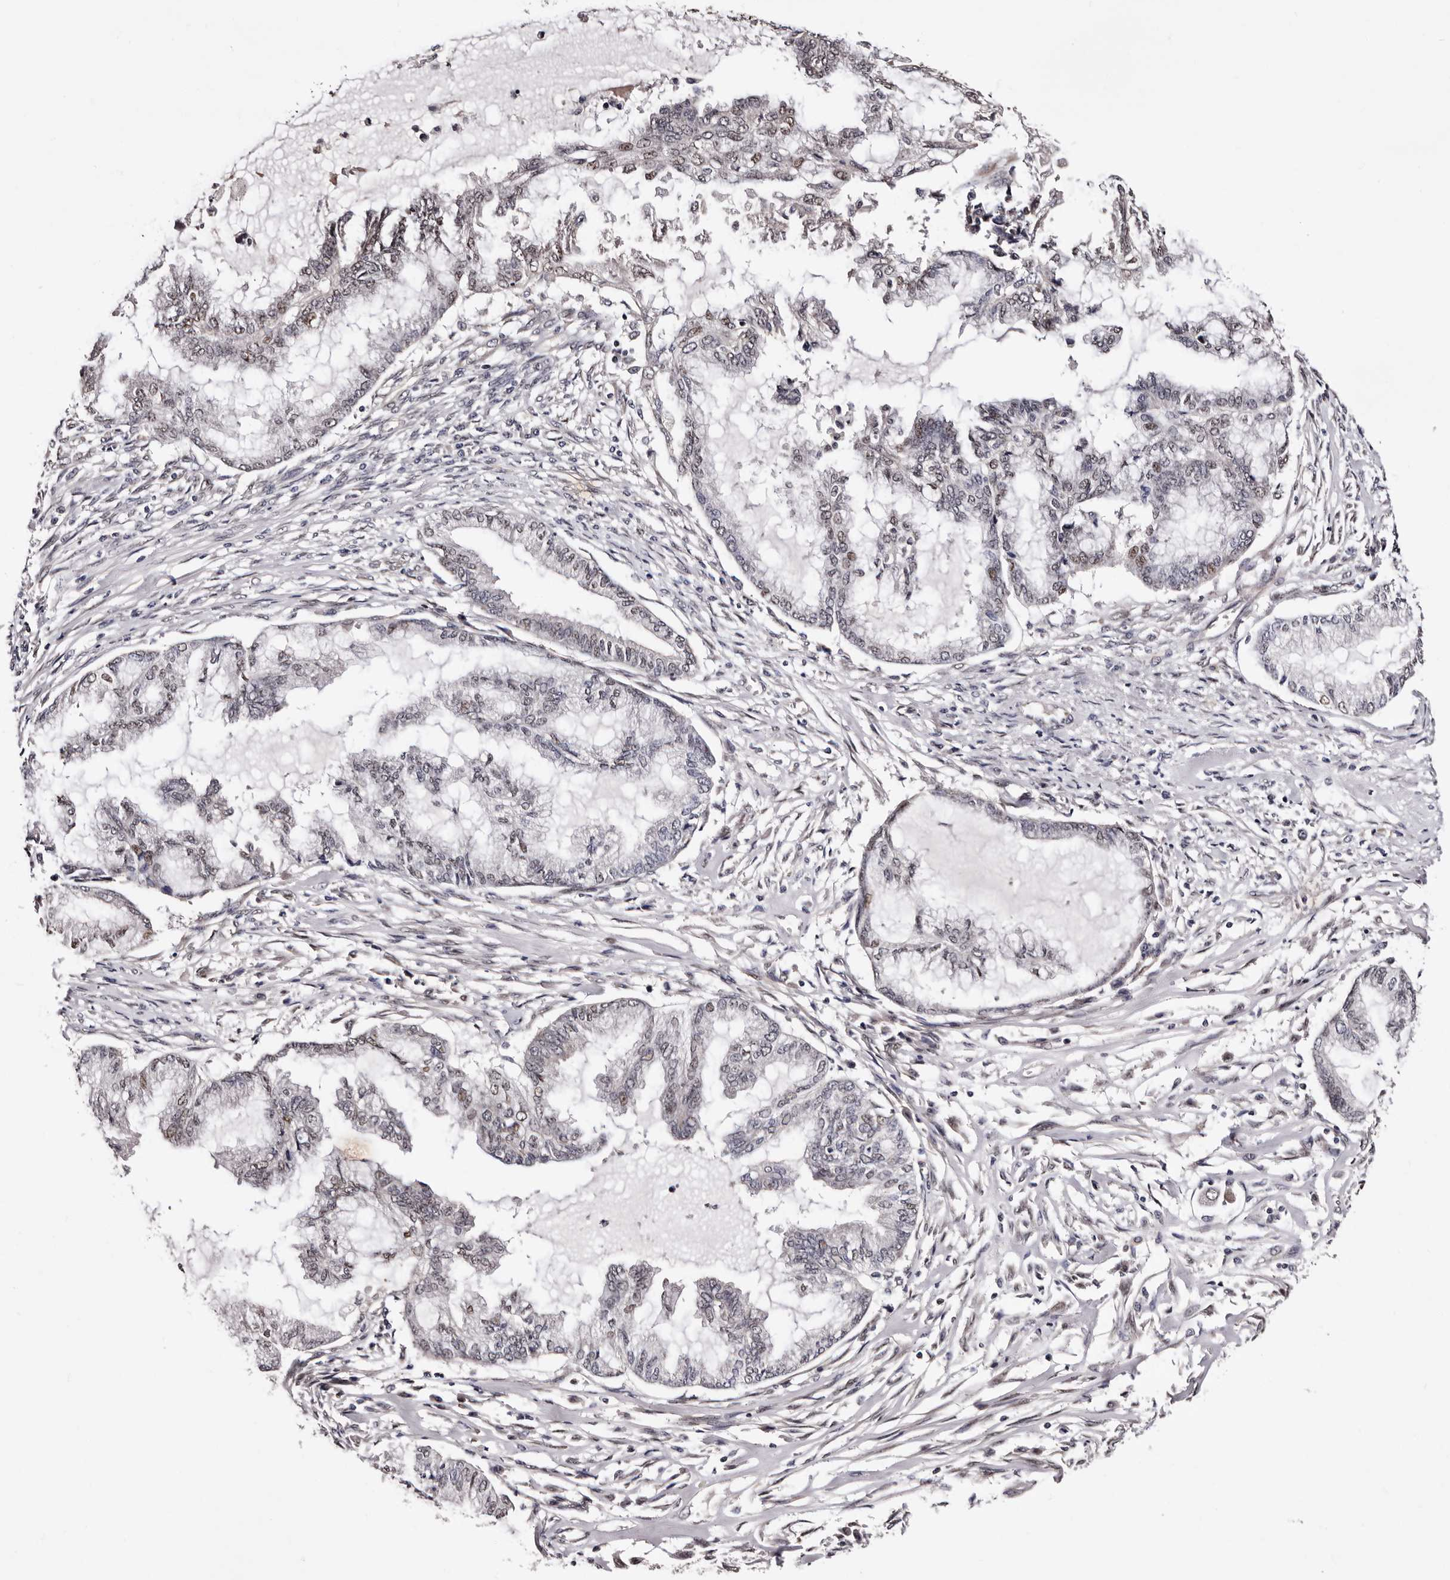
{"staining": {"intensity": "weak", "quantity": "<25%", "location": "nuclear"}, "tissue": "endometrial cancer", "cell_type": "Tumor cells", "image_type": "cancer", "snomed": [{"axis": "morphology", "description": "Adenocarcinoma, NOS"}, {"axis": "topography", "description": "Endometrium"}], "caption": "Protein analysis of endometrial cancer (adenocarcinoma) displays no significant expression in tumor cells.", "gene": "GLRX3", "patient": {"sex": "female", "age": 86}}